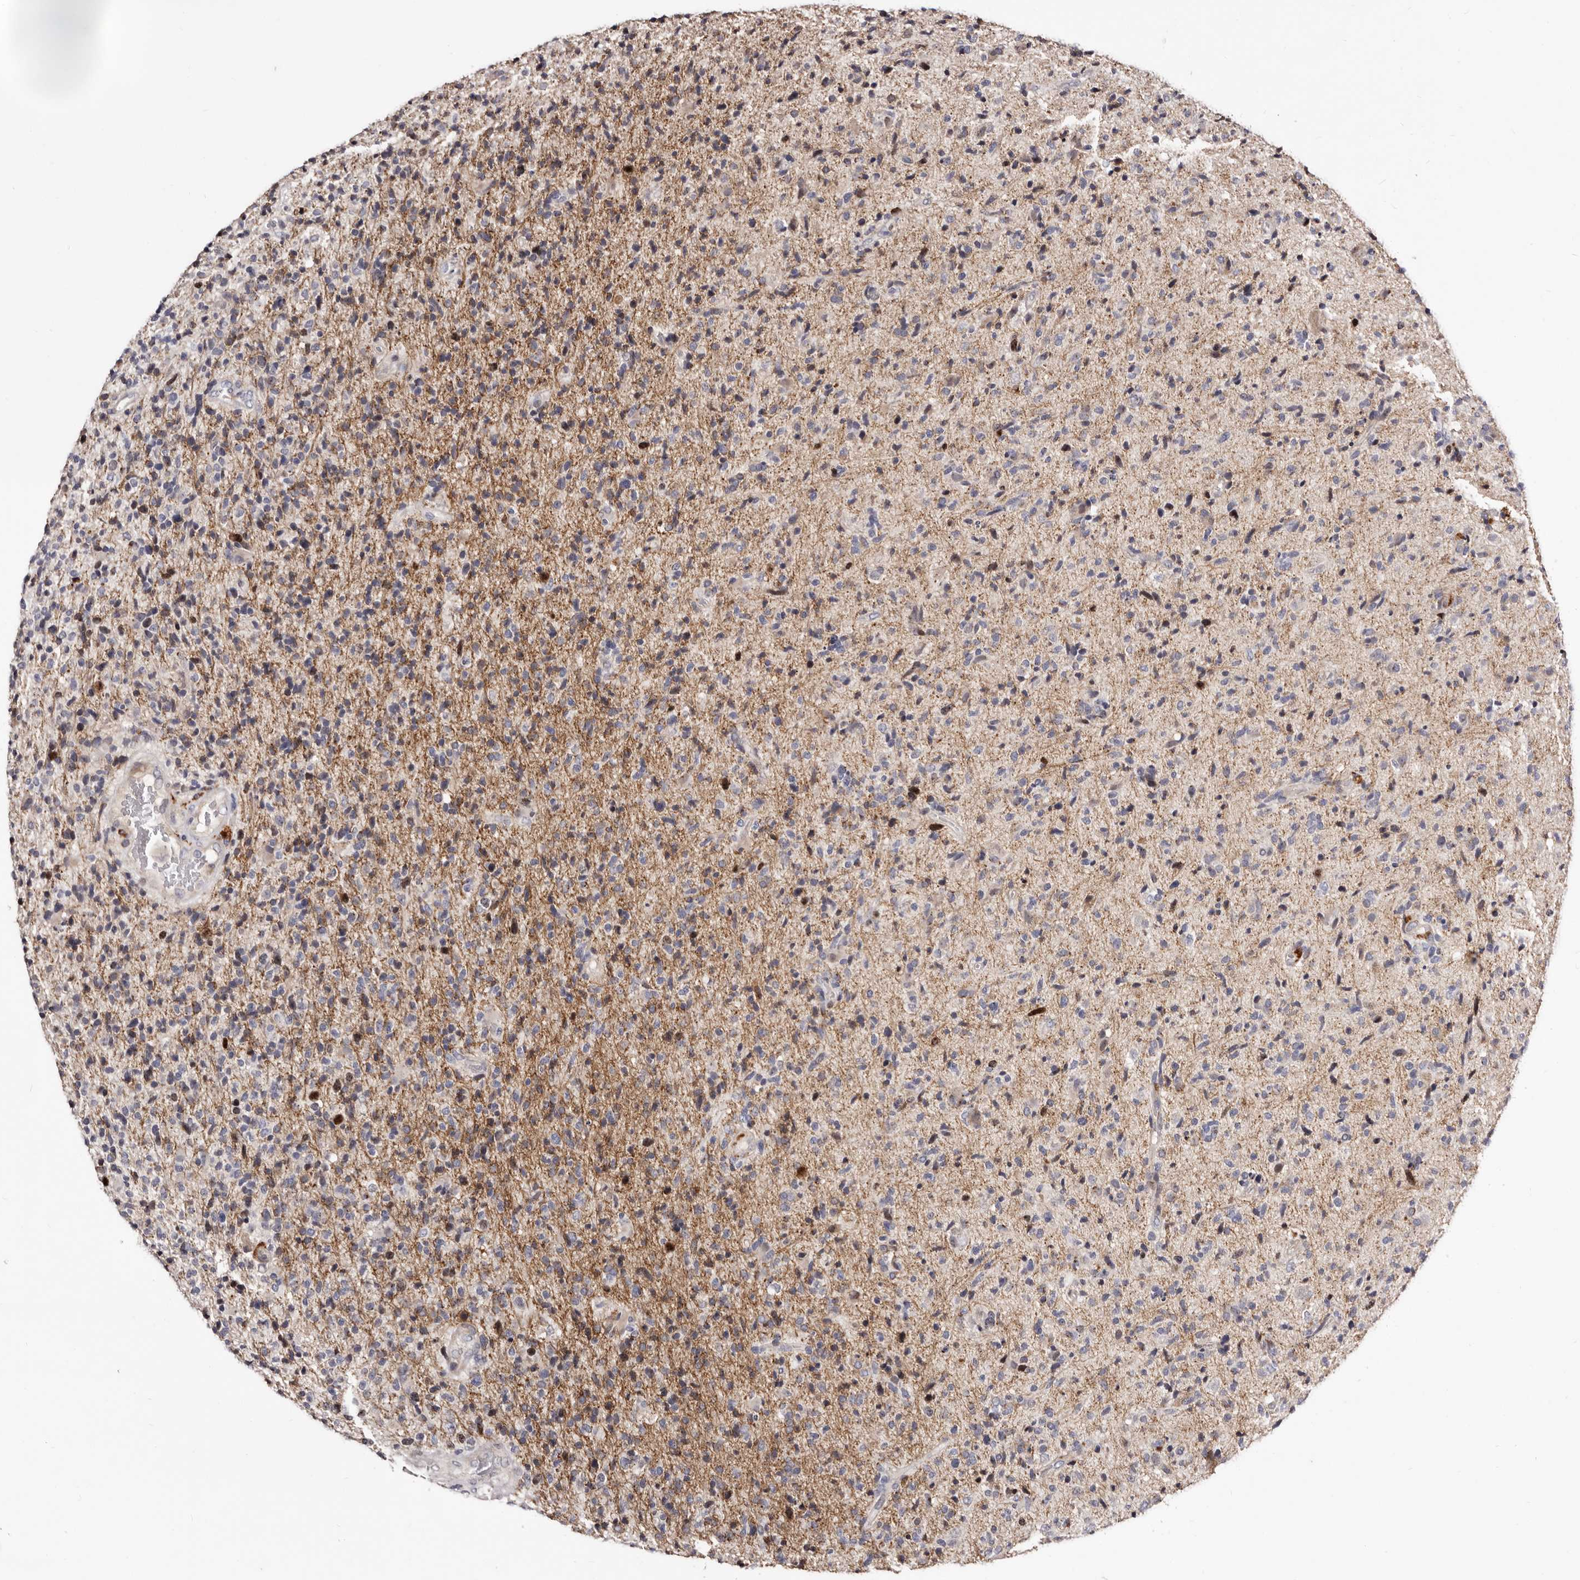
{"staining": {"intensity": "weak", "quantity": "25%-75%", "location": "cytoplasmic/membranous"}, "tissue": "glioma", "cell_type": "Tumor cells", "image_type": "cancer", "snomed": [{"axis": "morphology", "description": "Glioma, malignant, High grade"}, {"axis": "topography", "description": "Brain"}], "caption": "A brown stain highlights weak cytoplasmic/membranous staining of a protein in high-grade glioma (malignant) tumor cells.", "gene": "CDCA8", "patient": {"sex": "male", "age": 72}}